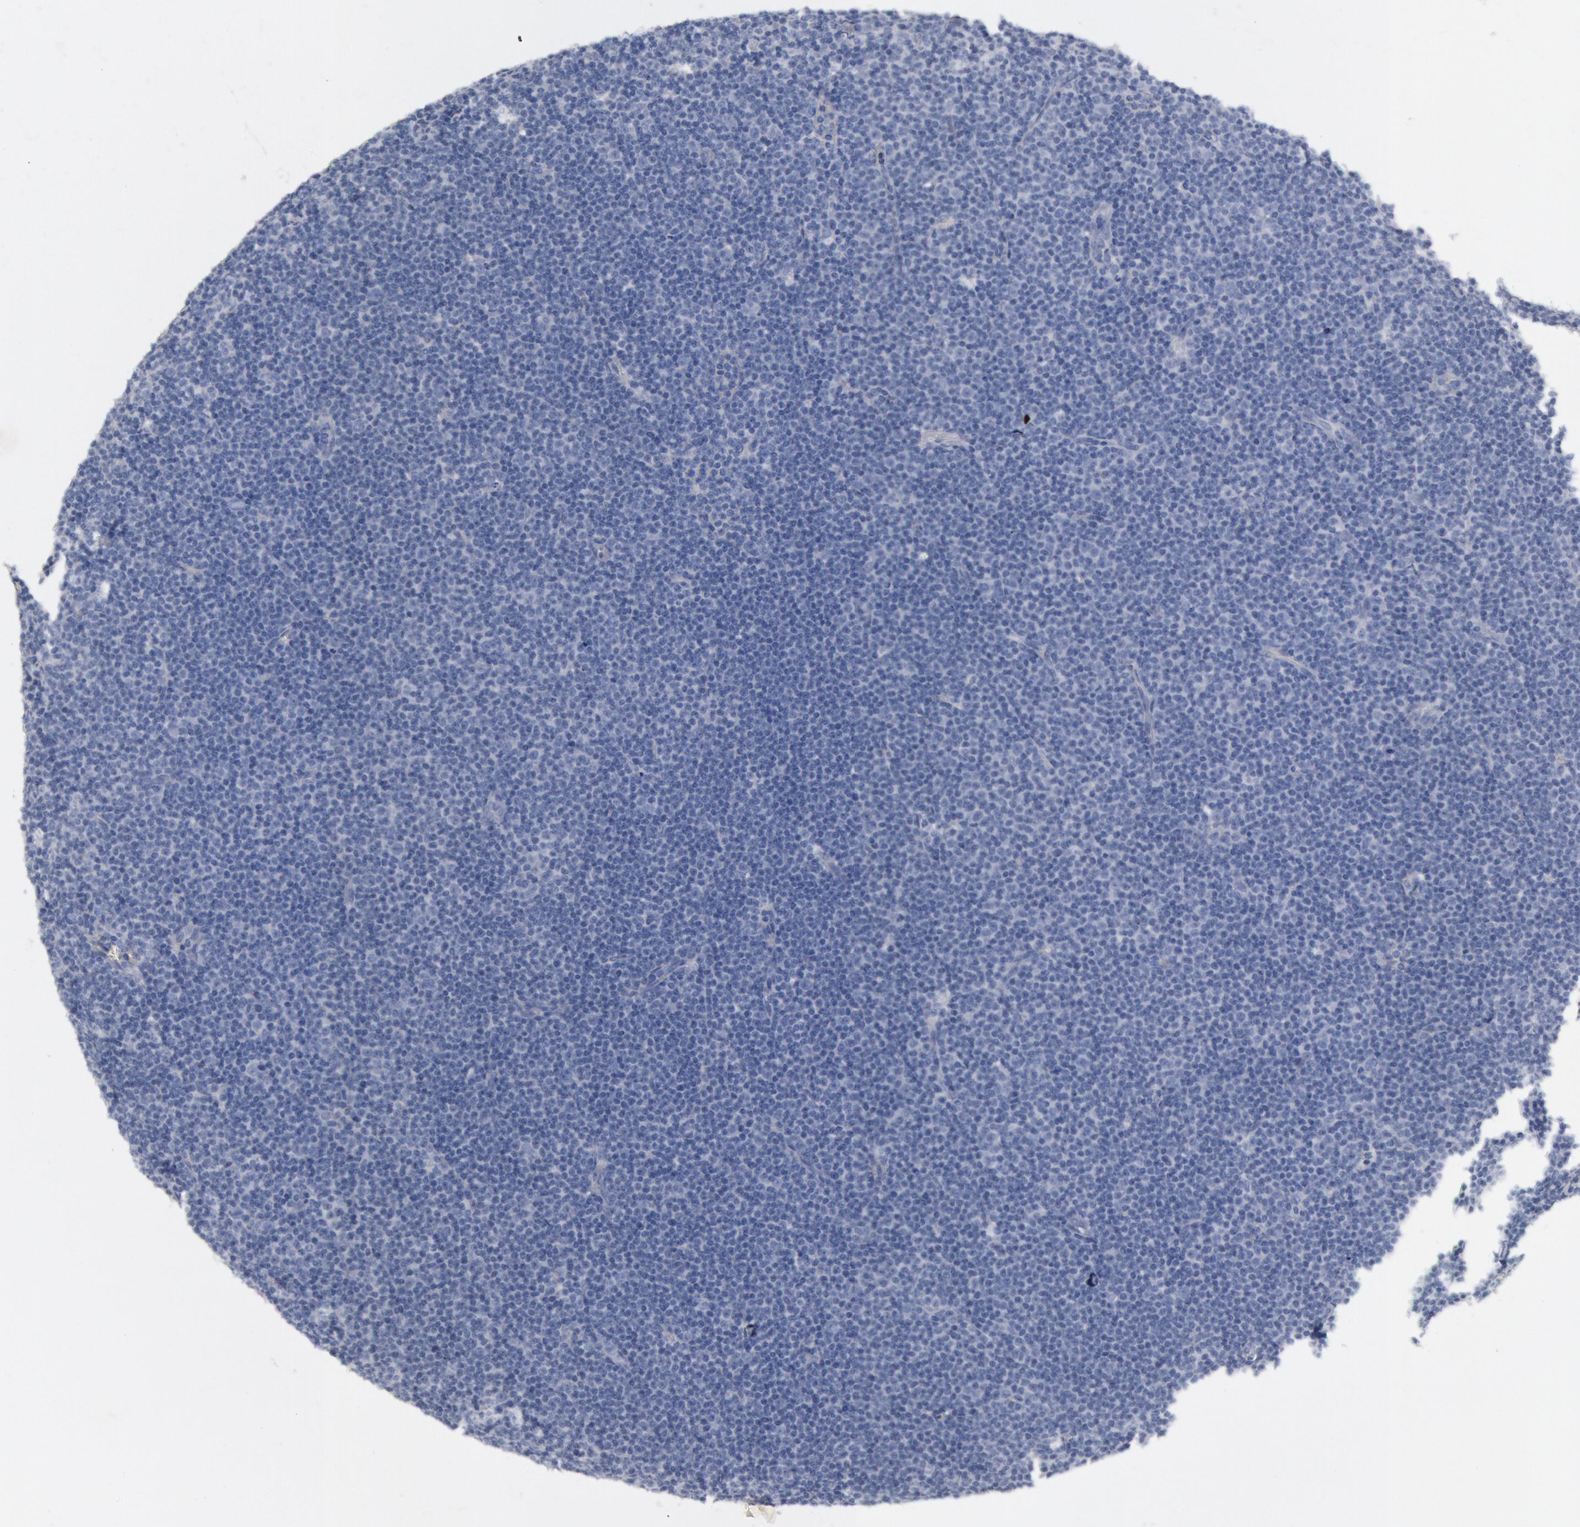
{"staining": {"intensity": "negative", "quantity": "none", "location": "none"}, "tissue": "lymphoma", "cell_type": "Tumor cells", "image_type": "cancer", "snomed": [{"axis": "morphology", "description": "Malignant lymphoma, non-Hodgkin's type, Low grade"}, {"axis": "topography", "description": "Lymph node"}], "caption": "Micrograph shows no protein positivity in tumor cells of lymphoma tissue.", "gene": "FOXA2", "patient": {"sex": "male", "age": 57}}